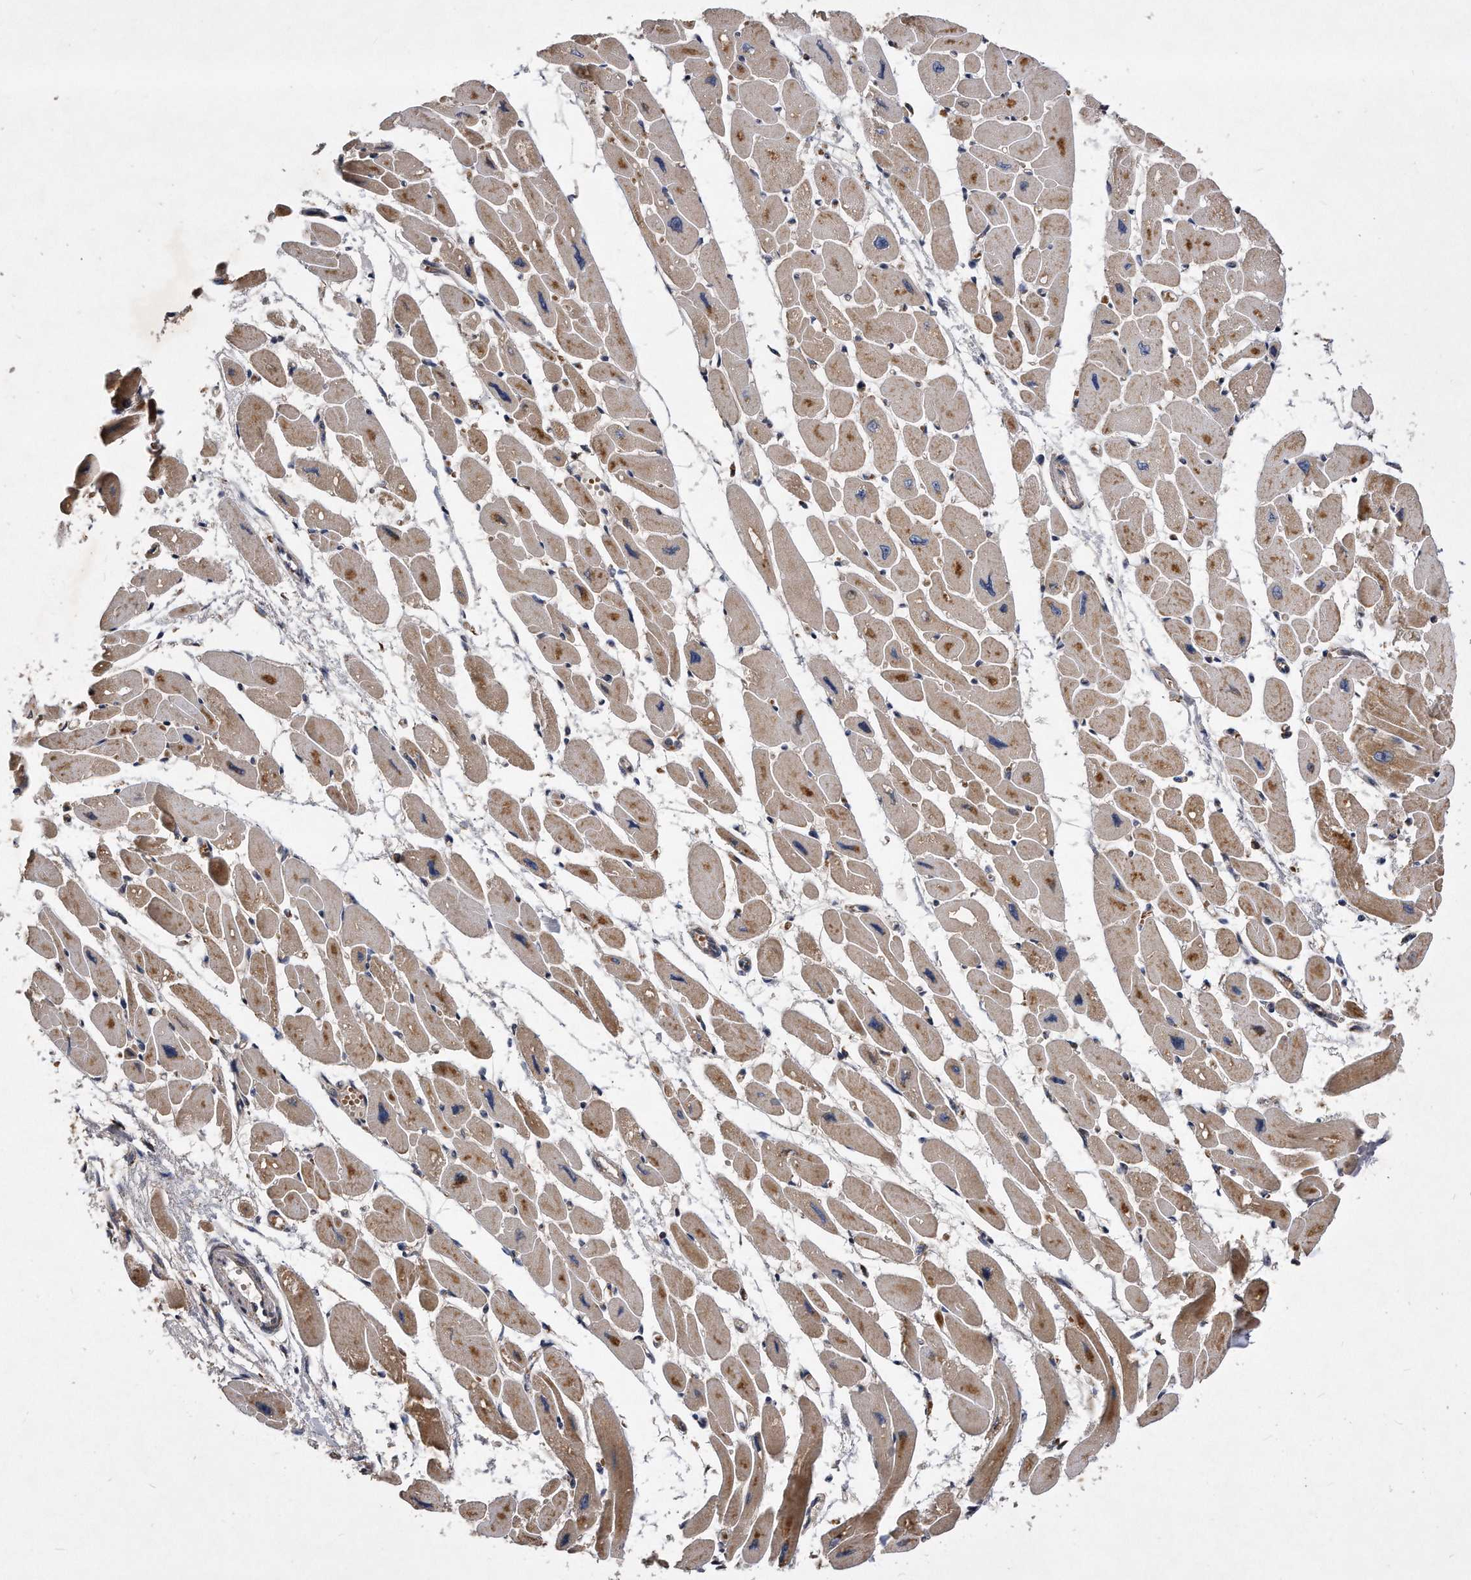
{"staining": {"intensity": "moderate", "quantity": ">75%", "location": "cytoplasmic/membranous"}, "tissue": "heart muscle", "cell_type": "Cardiomyocytes", "image_type": "normal", "snomed": [{"axis": "morphology", "description": "Normal tissue, NOS"}, {"axis": "topography", "description": "Heart"}], "caption": "Protein staining of normal heart muscle displays moderate cytoplasmic/membranous expression in approximately >75% of cardiomyocytes.", "gene": "PPP5C", "patient": {"sex": "female", "age": 54}}